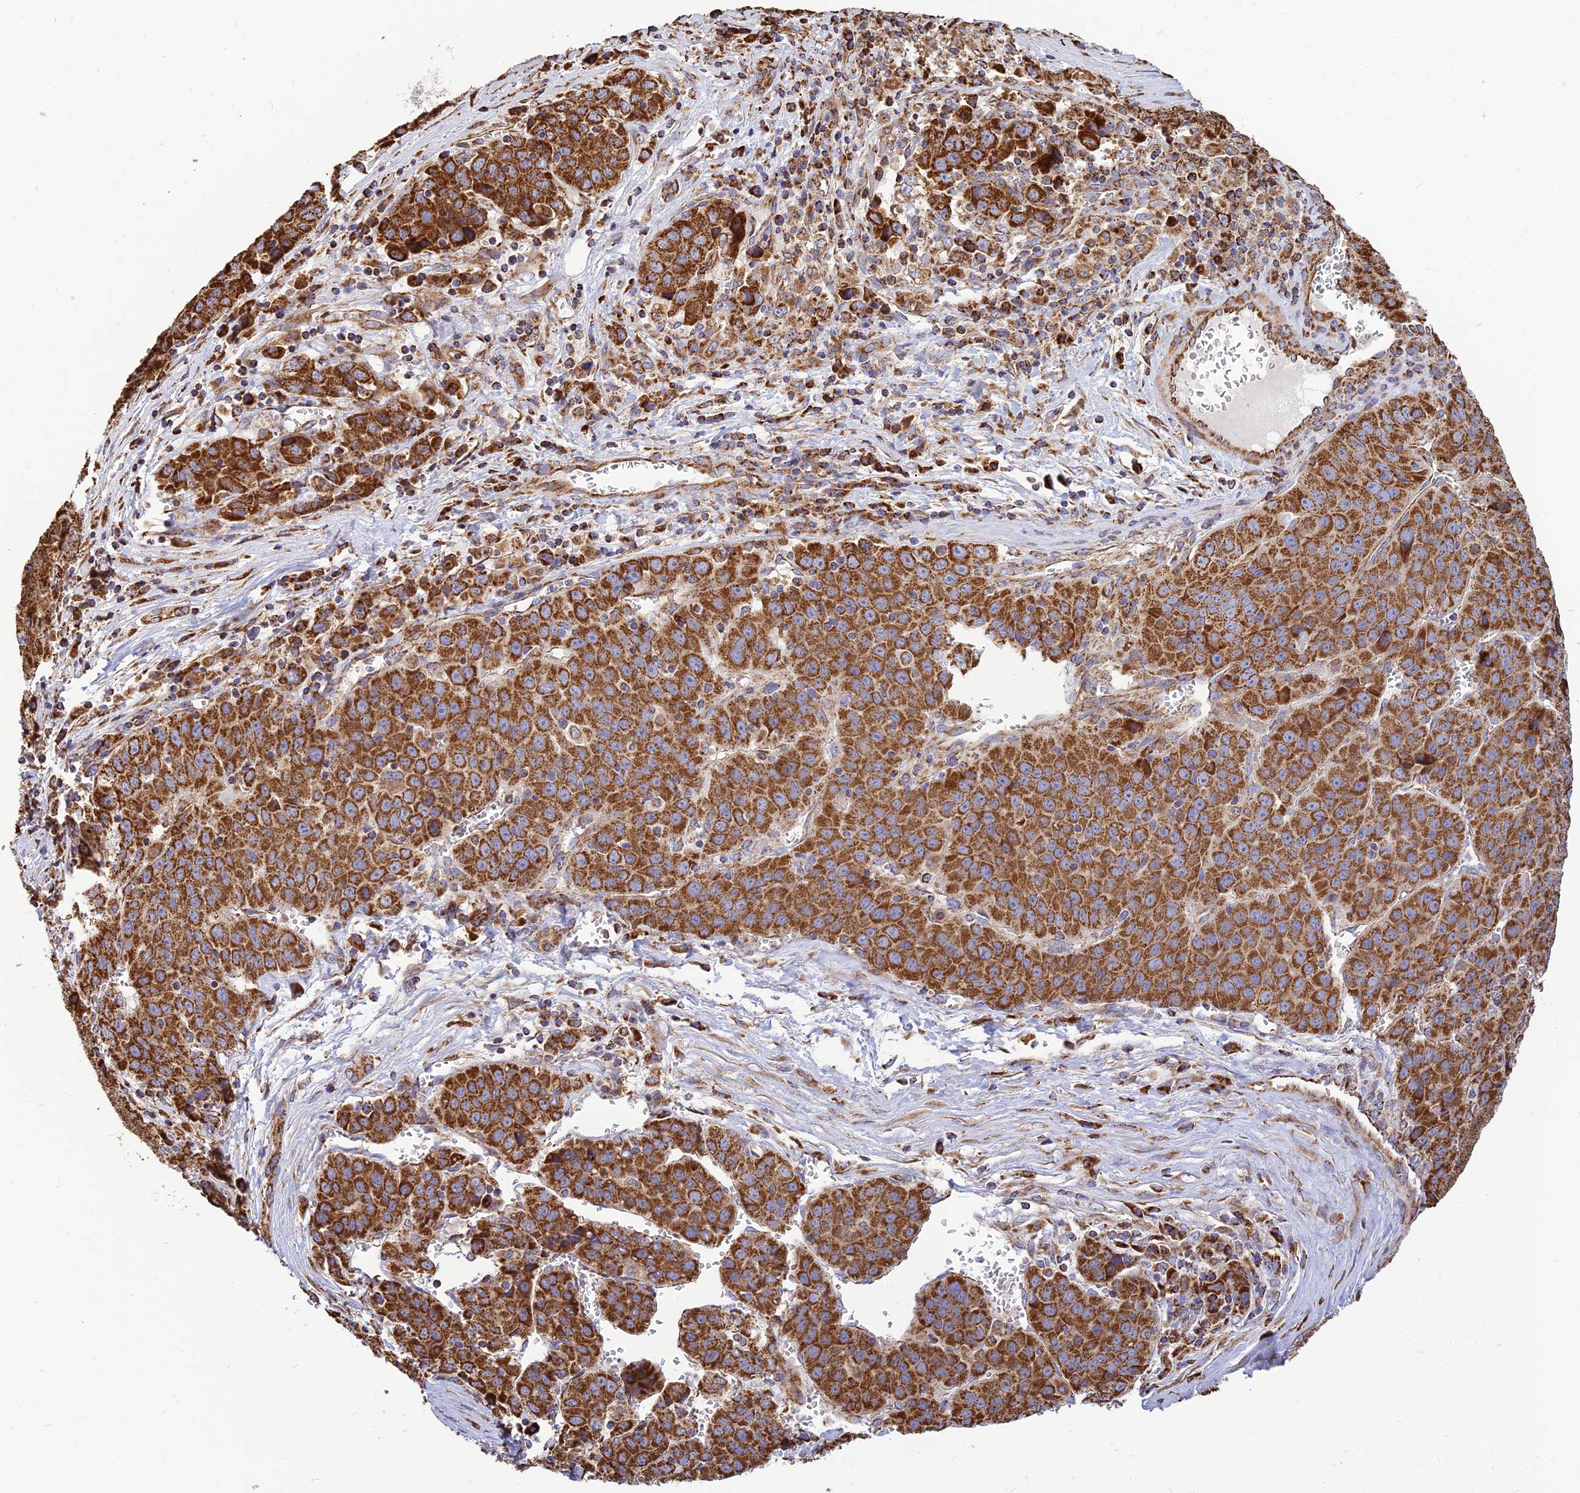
{"staining": {"intensity": "strong", "quantity": ">75%", "location": "cytoplasmic/membranous"}, "tissue": "liver cancer", "cell_type": "Tumor cells", "image_type": "cancer", "snomed": [{"axis": "morphology", "description": "Carcinoma, Hepatocellular, NOS"}, {"axis": "topography", "description": "Liver"}], "caption": "Liver cancer tissue demonstrates strong cytoplasmic/membranous positivity in approximately >75% of tumor cells", "gene": "THUMPD2", "patient": {"sex": "female", "age": 53}}